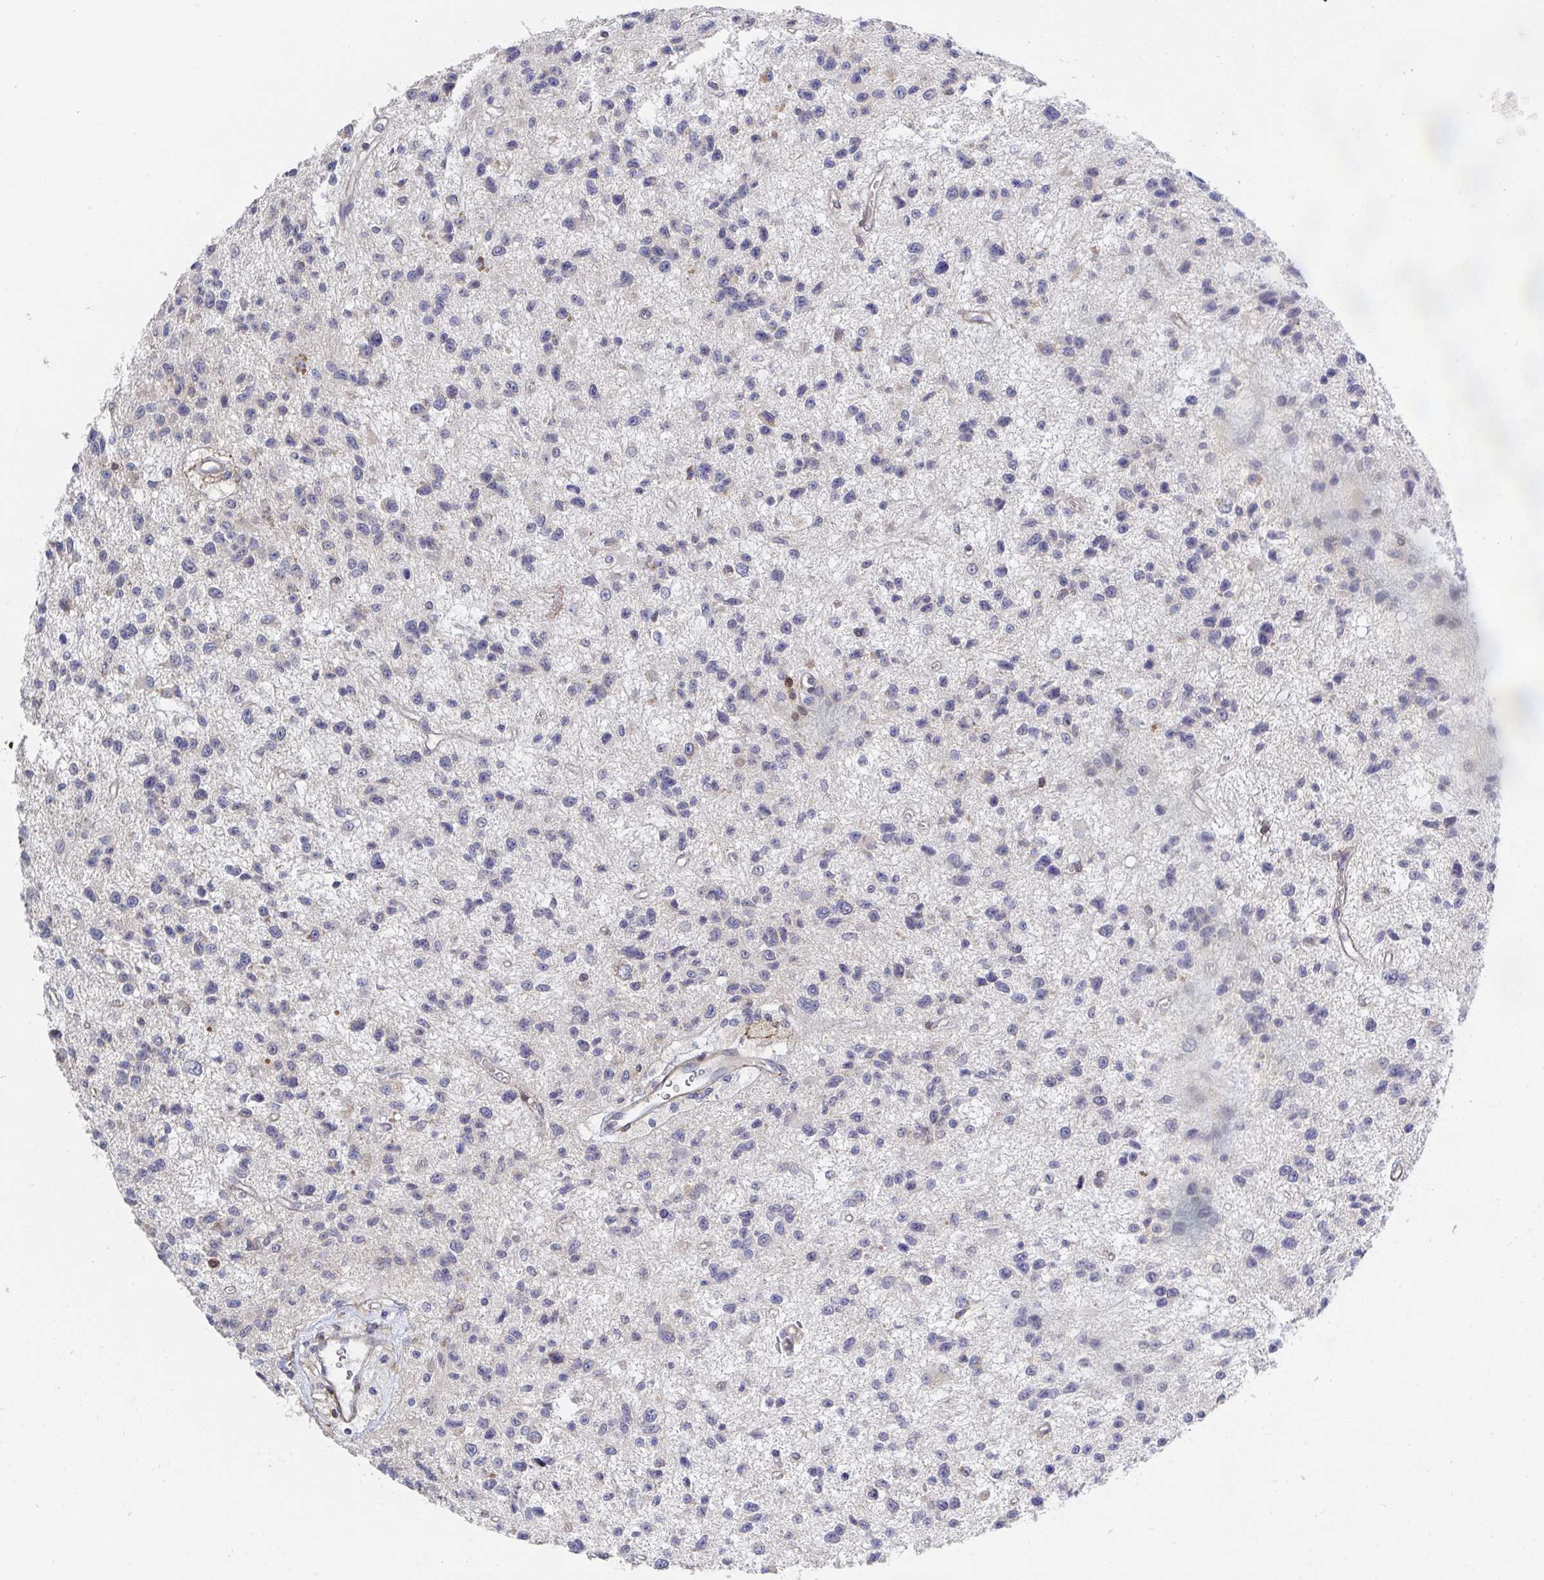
{"staining": {"intensity": "negative", "quantity": "none", "location": "none"}, "tissue": "glioma", "cell_type": "Tumor cells", "image_type": "cancer", "snomed": [{"axis": "morphology", "description": "Glioma, malignant, Low grade"}, {"axis": "topography", "description": "Brain"}], "caption": "This is a image of immunohistochemistry staining of glioma, which shows no positivity in tumor cells.", "gene": "FRMD3", "patient": {"sex": "male", "age": 43}}